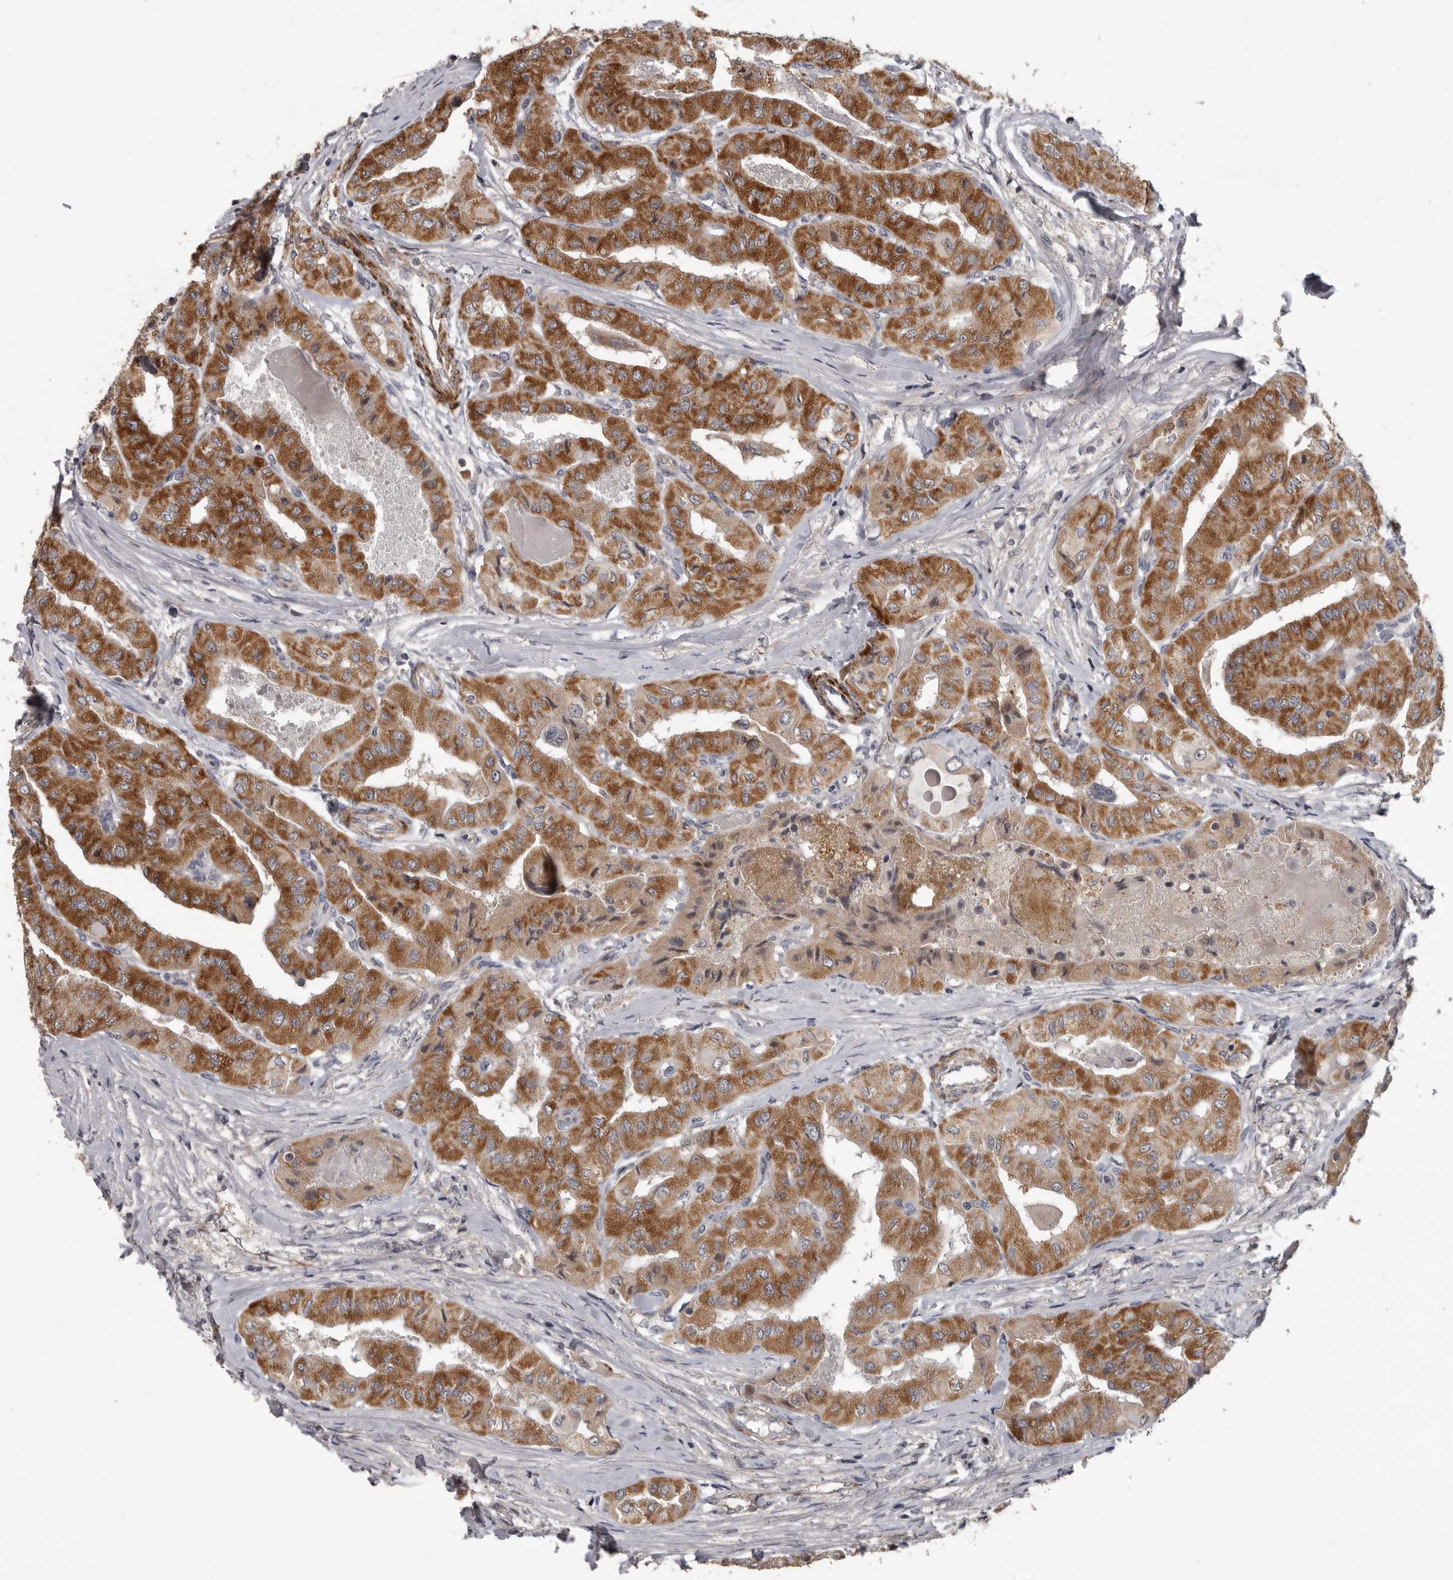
{"staining": {"intensity": "moderate", "quantity": ">75%", "location": "cytoplasmic/membranous"}, "tissue": "thyroid cancer", "cell_type": "Tumor cells", "image_type": "cancer", "snomed": [{"axis": "morphology", "description": "Papillary adenocarcinoma, NOS"}, {"axis": "topography", "description": "Thyroid gland"}], "caption": "Immunohistochemistry (IHC) photomicrograph of neoplastic tissue: human papillary adenocarcinoma (thyroid) stained using immunohistochemistry (IHC) reveals medium levels of moderate protein expression localized specifically in the cytoplasmic/membranous of tumor cells, appearing as a cytoplasmic/membranous brown color.", "gene": "FGFR4", "patient": {"sex": "female", "age": 59}}